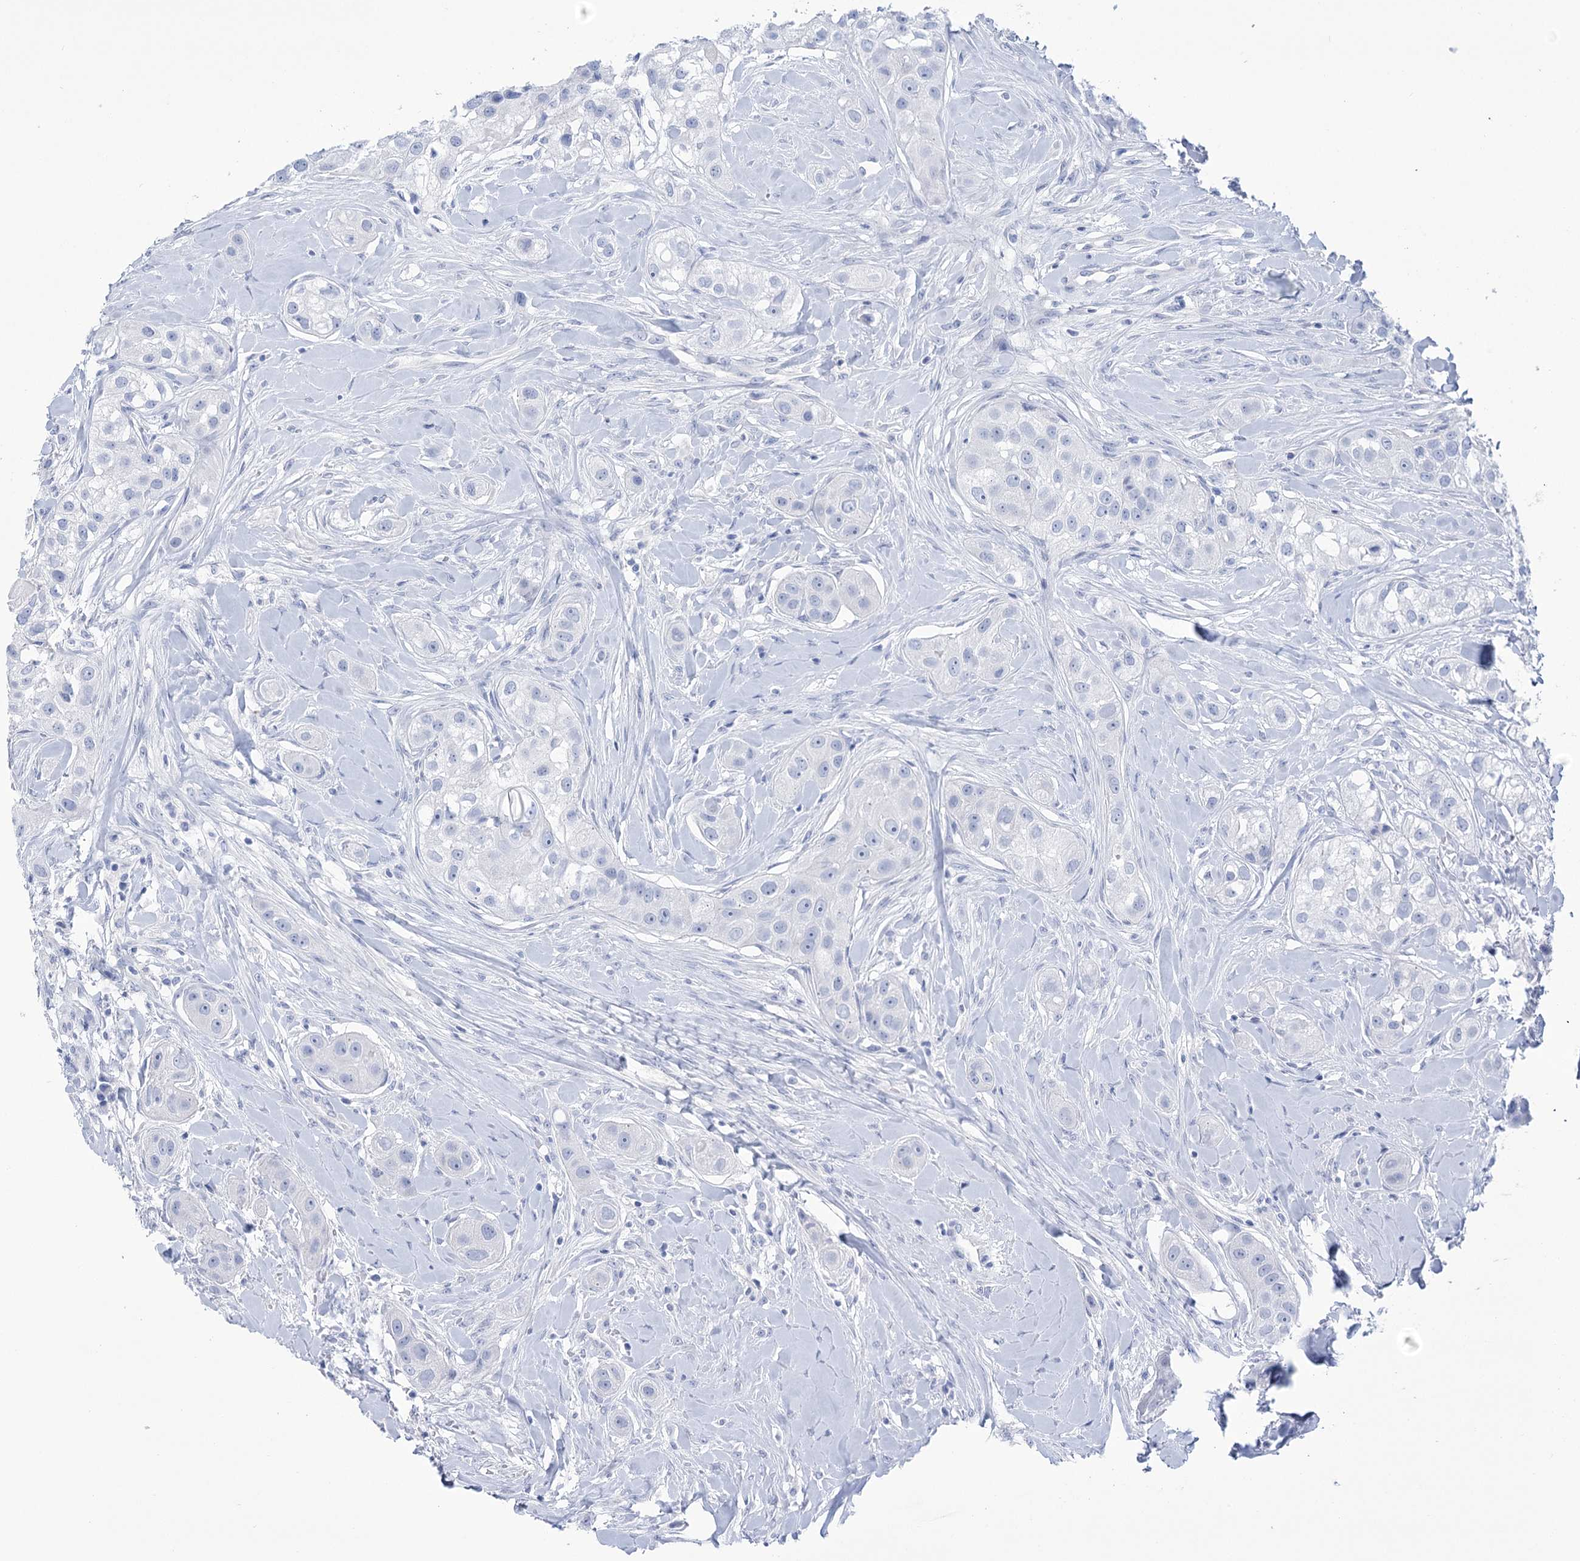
{"staining": {"intensity": "negative", "quantity": "none", "location": "none"}, "tissue": "head and neck cancer", "cell_type": "Tumor cells", "image_type": "cancer", "snomed": [{"axis": "morphology", "description": "Normal tissue, NOS"}, {"axis": "morphology", "description": "Squamous cell carcinoma, NOS"}, {"axis": "topography", "description": "Skeletal muscle"}, {"axis": "topography", "description": "Head-Neck"}], "caption": "Immunohistochemical staining of human head and neck squamous cell carcinoma exhibits no significant positivity in tumor cells.", "gene": "PBLD", "patient": {"sex": "male", "age": 51}}